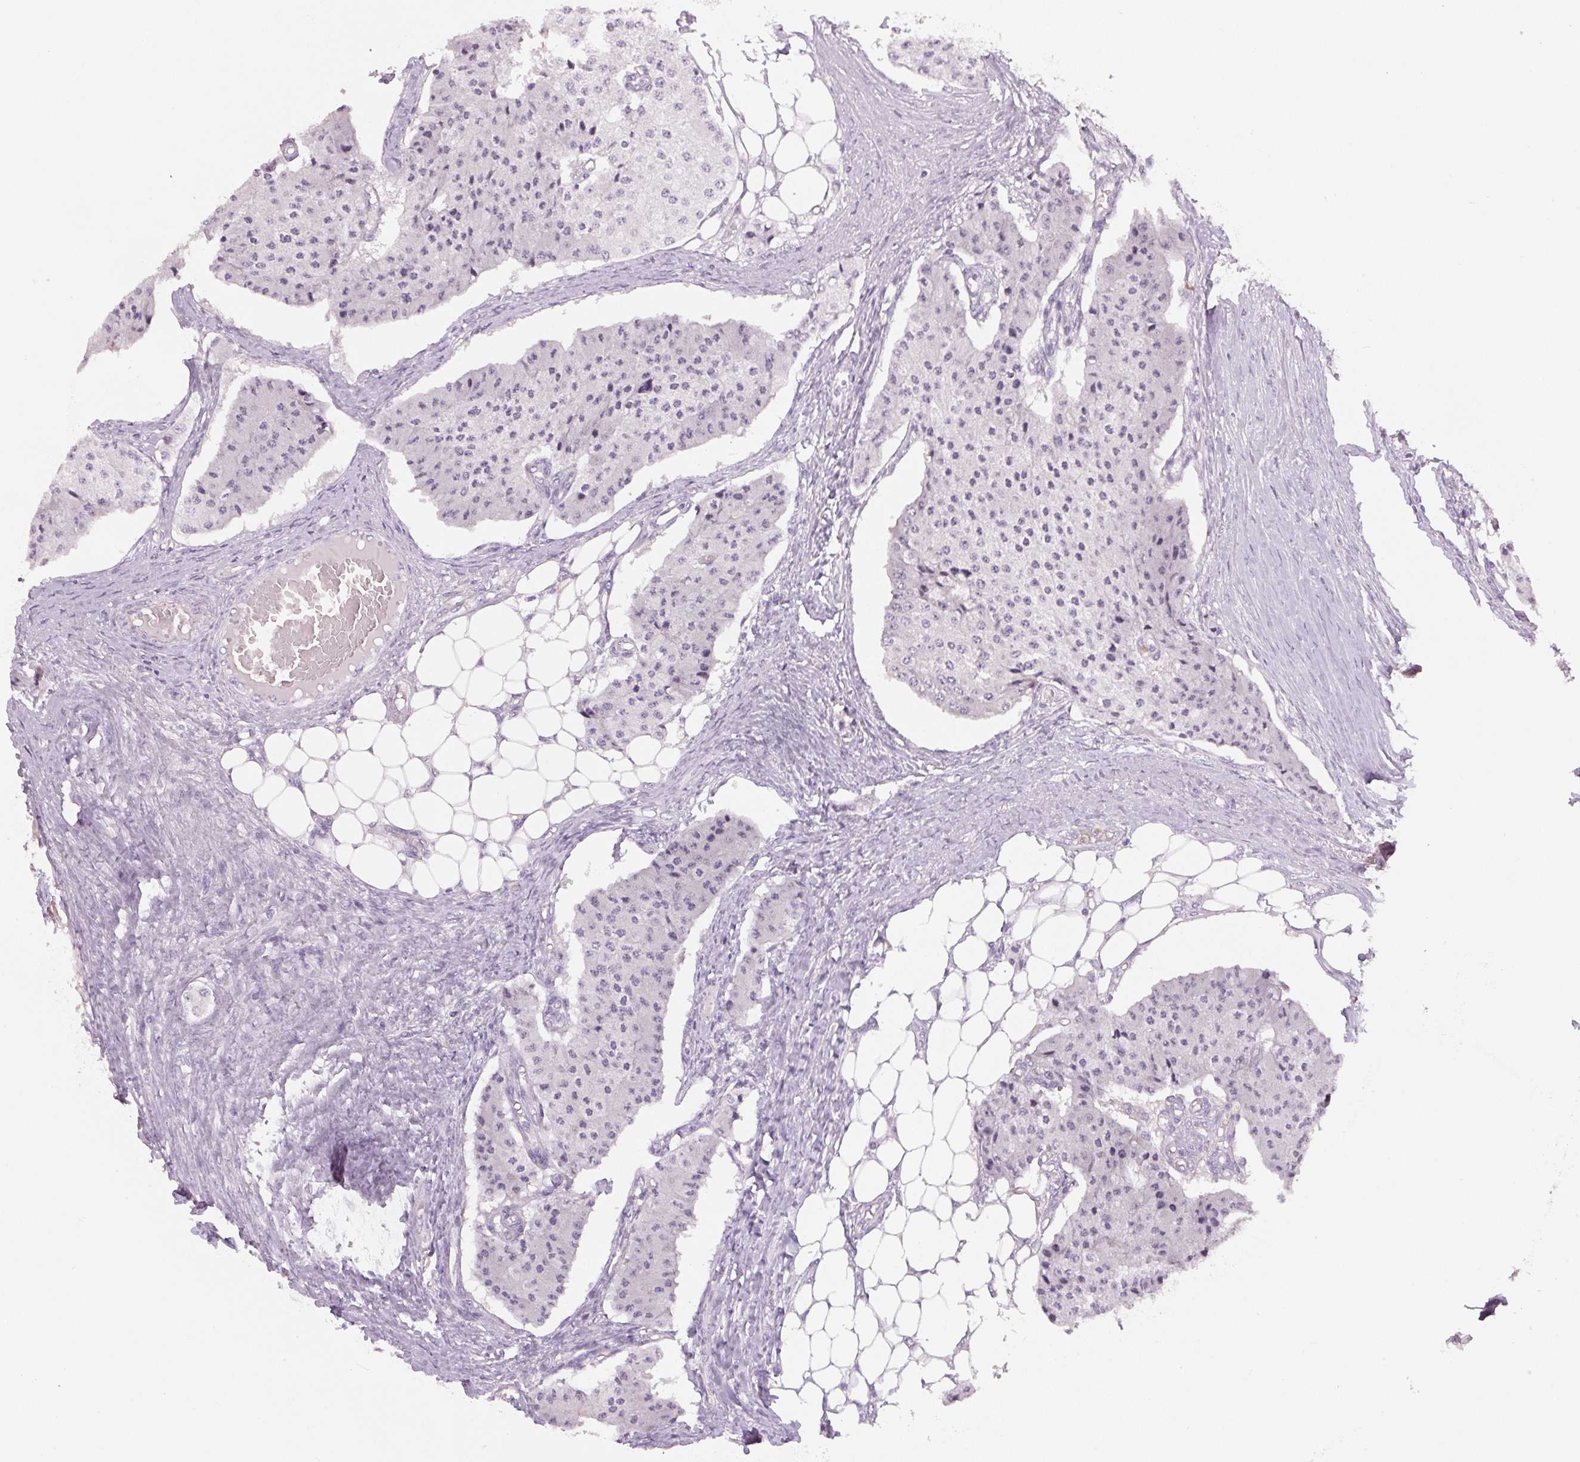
{"staining": {"intensity": "negative", "quantity": "none", "location": "none"}, "tissue": "carcinoid", "cell_type": "Tumor cells", "image_type": "cancer", "snomed": [{"axis": "morphology", "description": "Carcinoid, malignant, NOS"}, {"axis": "topography", "description": "Colon"}], "caption": "Immunohistochemical staining of malignant carcinoid reveals no significant staining in tumor cells. Nuclei are stained in blue.", "gene": "SGF29", "patient": {"sex": "female", "age": 52}}